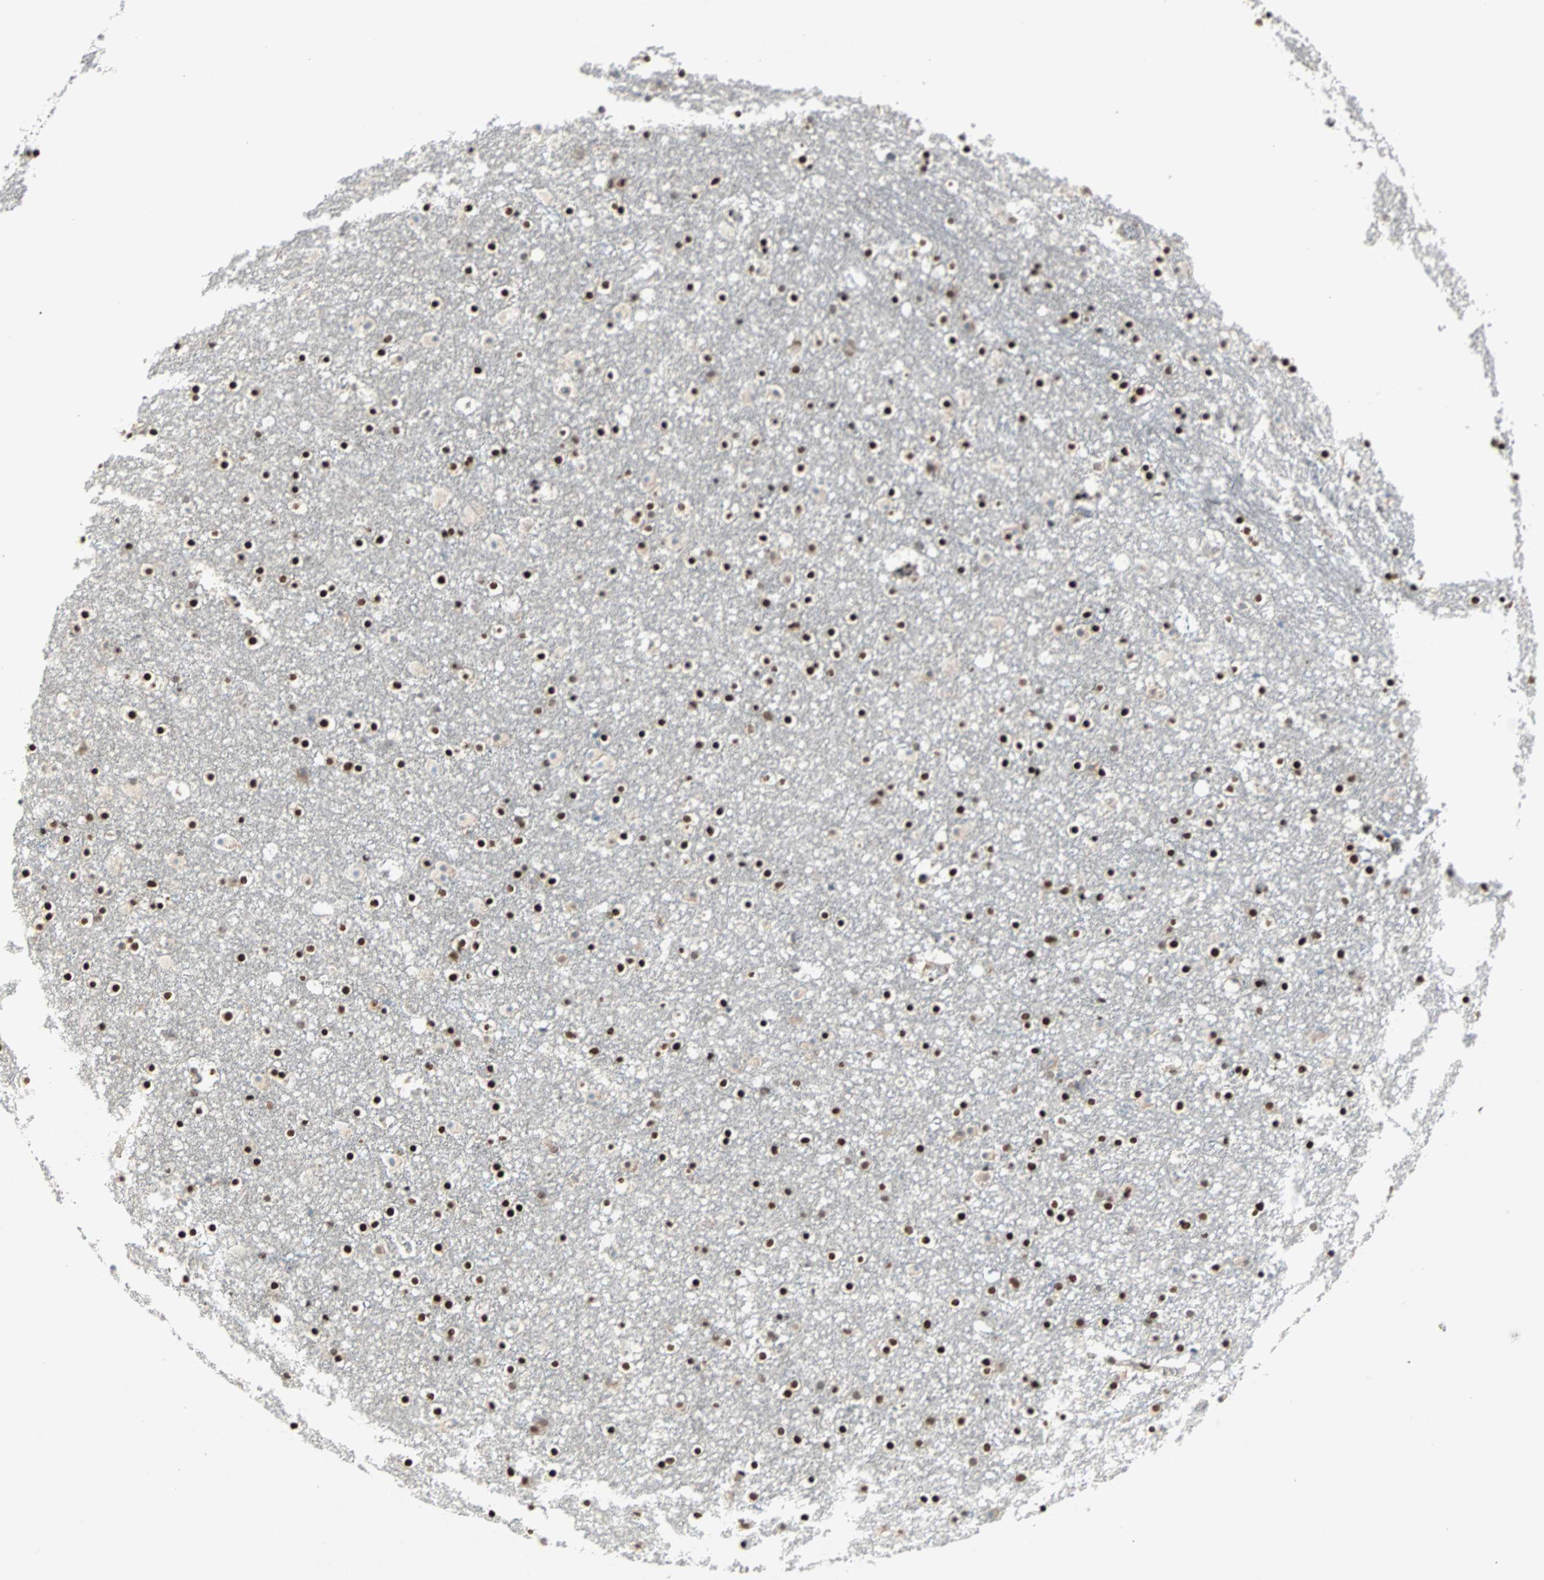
{"staining": {"intensity": "strong", "quantity": ">75%", "location": "nuclear"}, "tissue": "caudate", "cell_type": "Glial cells", "image_type": "normal", "snomed": [{"axis": "morphology", "description": "Normal tissue, NOS"}, {"axis": "topography", "description": "Lateral ventricle wall"}], "caption": "Immunohistochemical staining of normal caudate displays >75% levels of strong nuclear protein staining in about >75% of glial cells.", "gene": "BLM", "patient": {"sex": "male", "age": 45}}